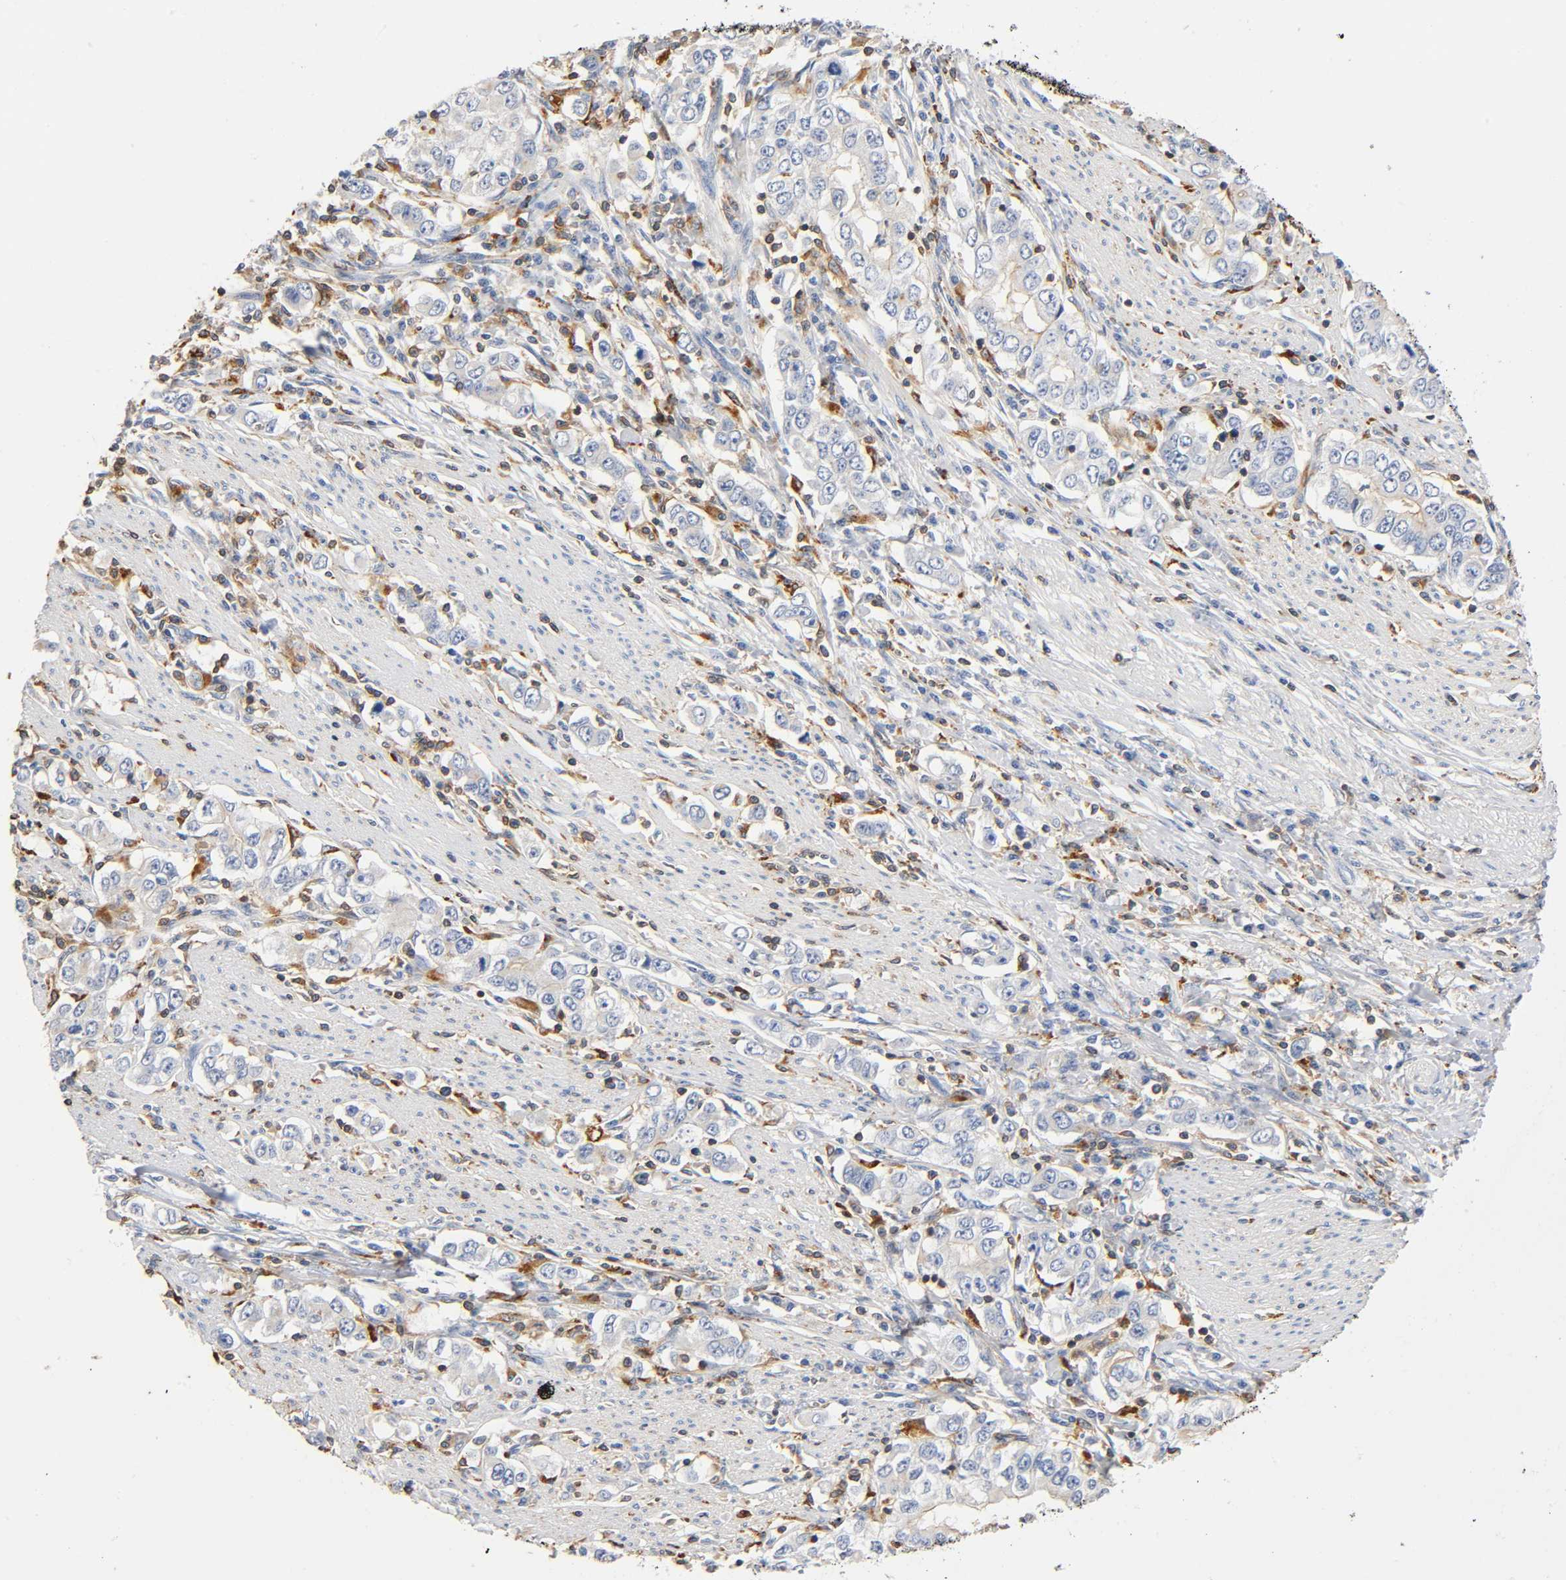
{"staining": {"intensity": "negative", "quantity": "none", "location": "none"}, "tissue": "stomach cancer", "cell_type": "Tumor cells", "image_type": "cancer", "snomed": [{"axis": "morphology", "description": "Adenocarcinoma, NOS"}, {"axis": "topography", "description": "Stomach, lower"}], "caption": "A micrograph of stomach adenocarcinoma stained for a protein reveals no brown staining in tumor cells.", "gene": "UCKL1", "patient": {"sex": "female", "age": 72}}